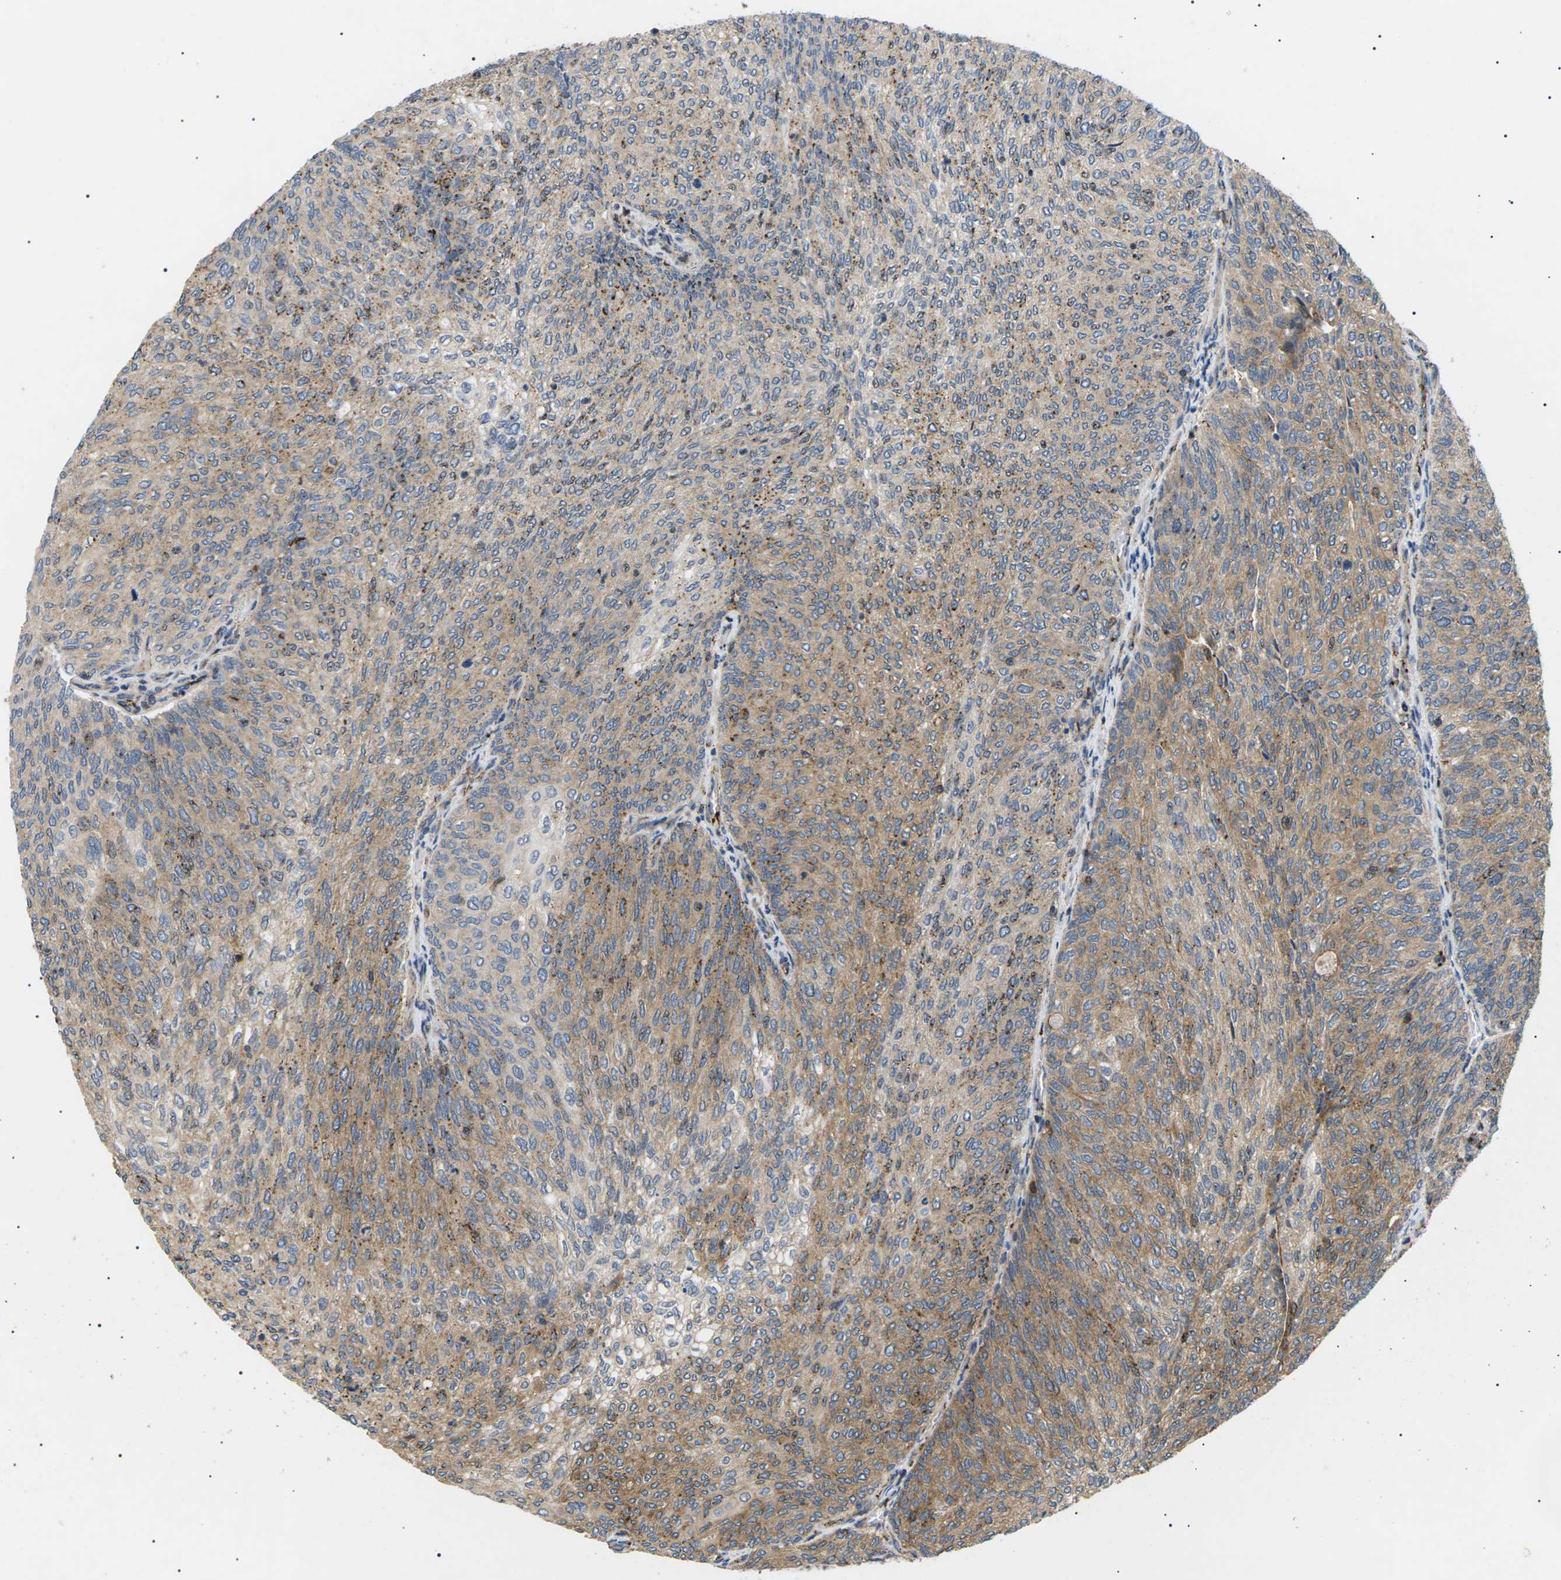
{"staining": {"intensity": "moderate", "quantity": ">75%", "location": "cytoplasmic/membranous"}, "tissue": "urothelial cancer", "cell_type": "Tumor cells", "image_type": "cancer", "snomed": [{"axis": "morphology", "description": "Urothelial carcinoma, Low grade"}, {"axis": "topography", "description": "Urinary bladder"}], "caption": "Human urothelial cancer stained with a brown dye shows moderate cytoplasmic/membranous positive positivity in approximately >75% of tumor cells.", "gene": "TMTC4", "patient": {"sex": "female", "age": 79}}